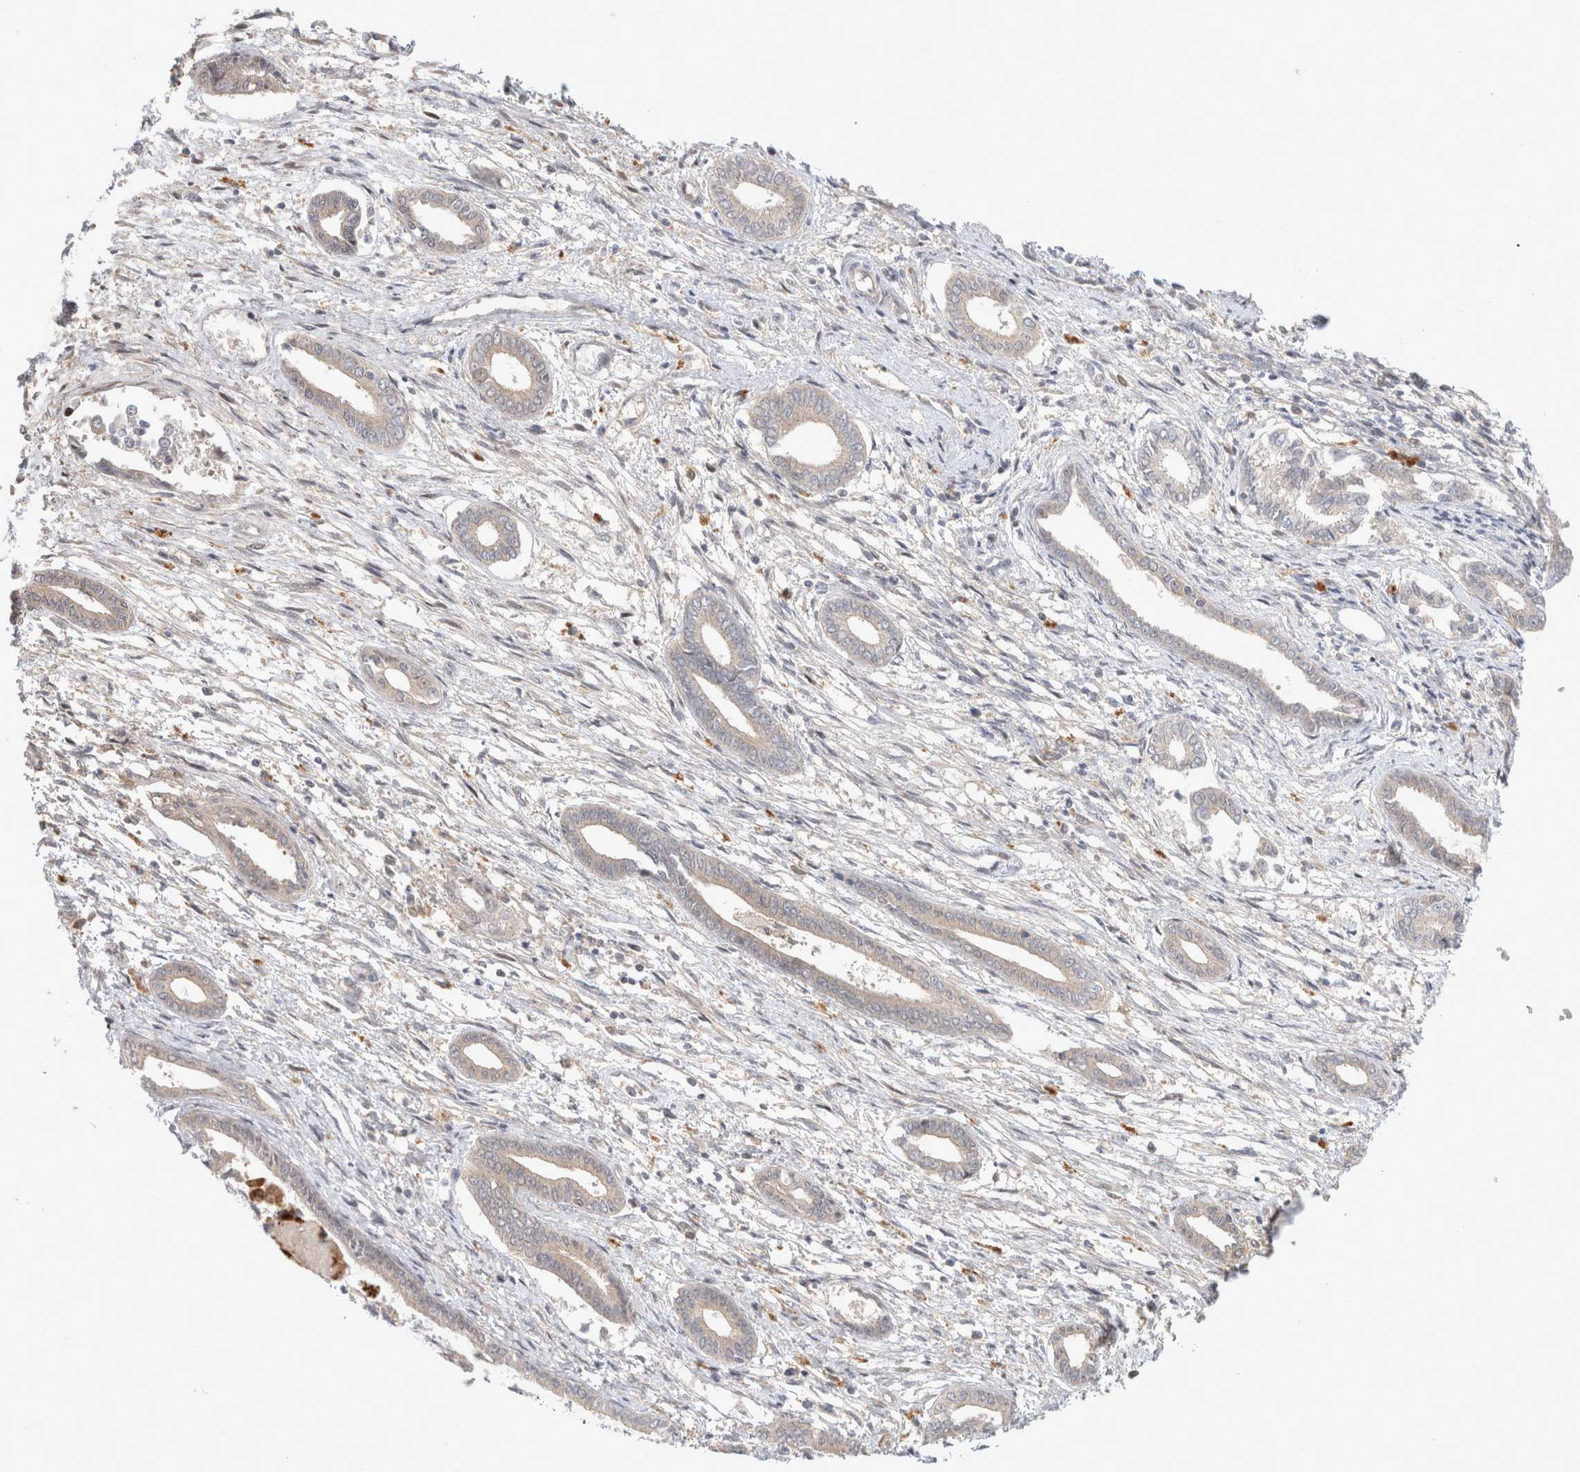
{"staining": {"intensity": "negative", "quantity": "none", "location": "none"}, "tissue": "endometrium", "cell_type": "Cells in endometrial stroma", "image_type": "normal", "snomed": [{"axis": "morphology", "description": "Normal tissue, NOS"}, {"axis": "topography", "description": "Endometrium"}], "caption": "This is a image of IHC staining of unremarkable endometrium, which shows no expression in cells in endometrial stroma. (Stains: DAB (3,3'-diaminobenzidine) IHC with hematoxylin counter stain, Microscopy: brightfield microscopy at high magnification).", "gene": "HTT", "patient": {"sex": "female", "age": 56}}